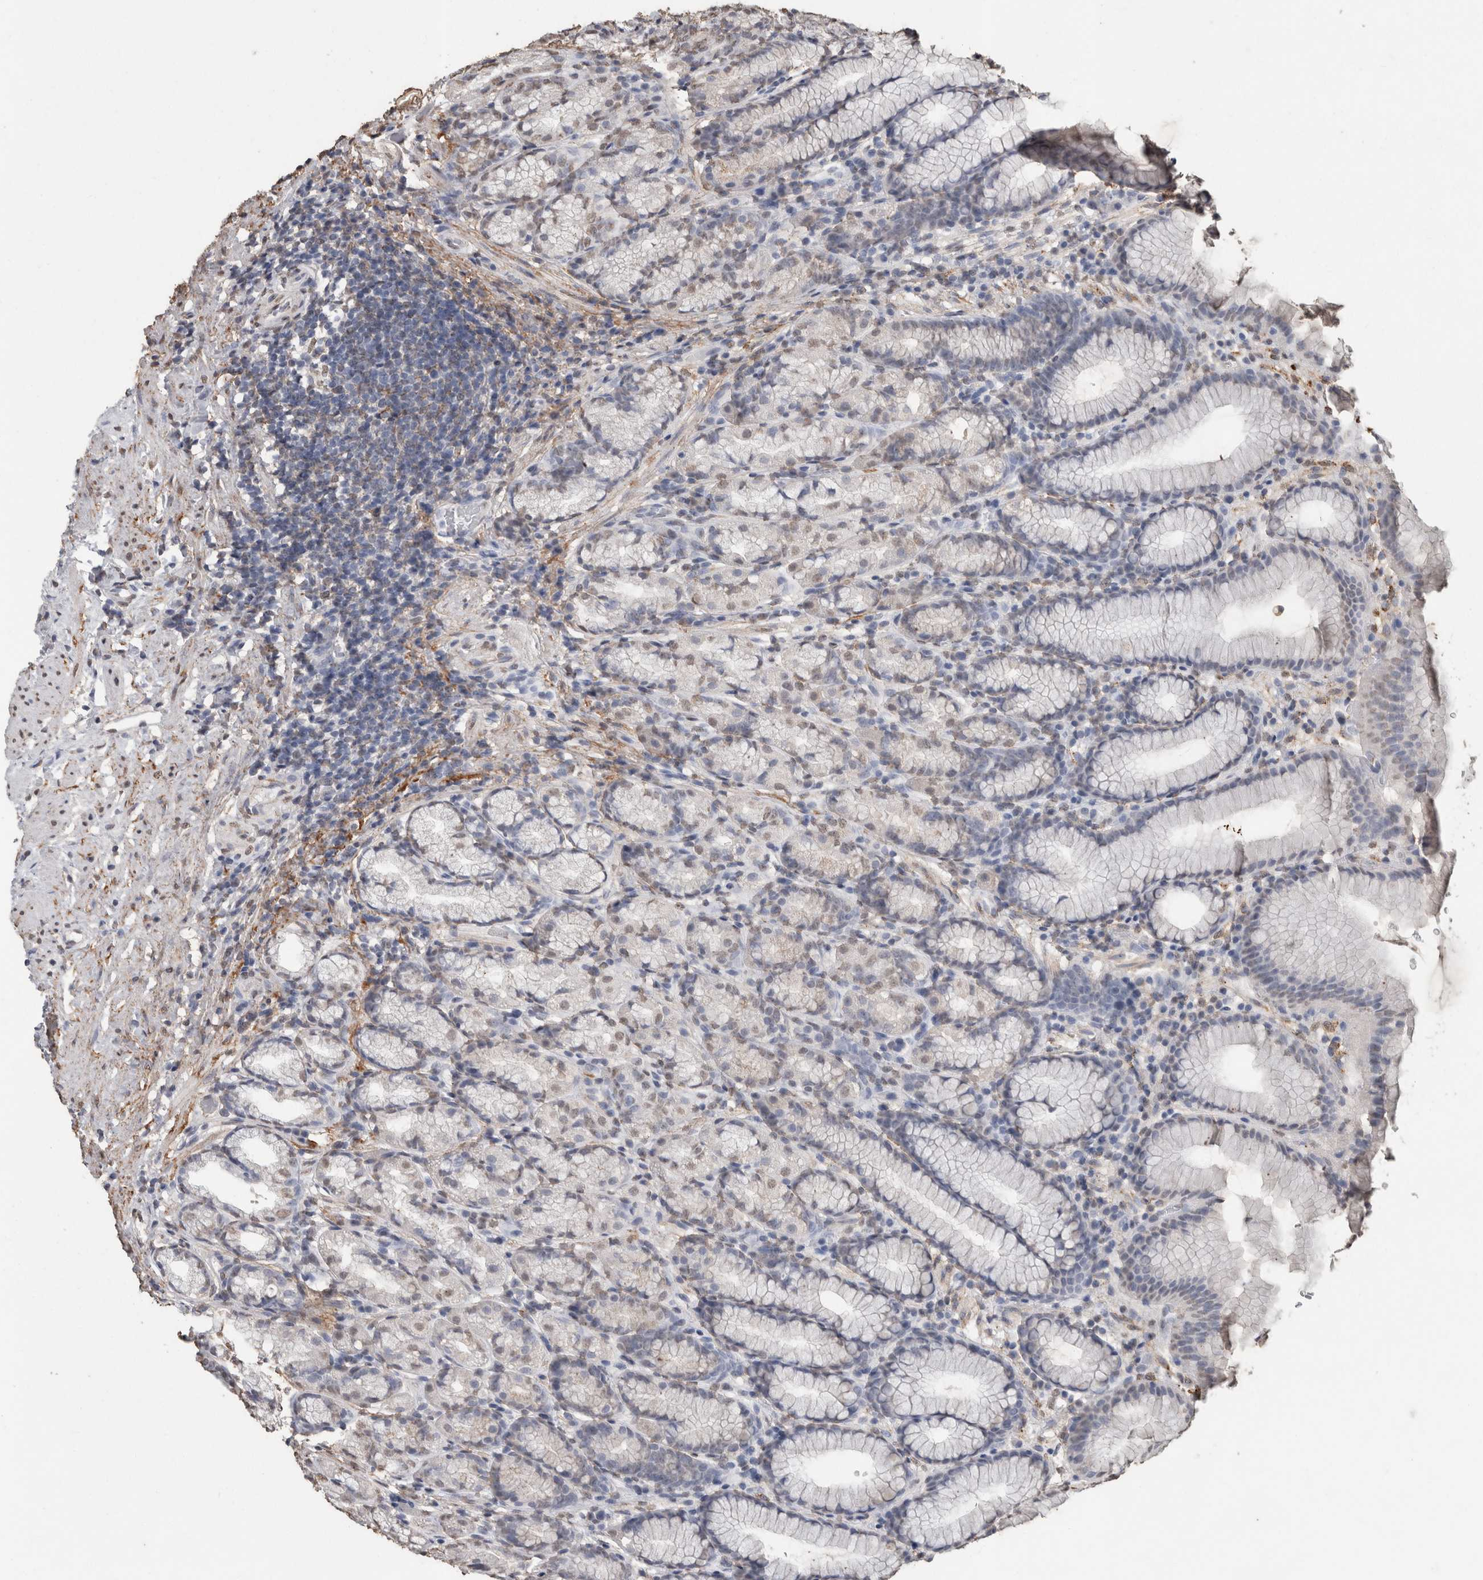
{"staining": {"intensity": "weak", "quantity": "25%-75%", "location": "nuclear"}, "tissue": "stomach", "cell_type": "Glandular cells", "image_type": "normal", "snomed": [{"axis": "morphology", "description": "Normal tissue, NOS"}, {"axis": "topography", "description": "Stomach"}], "caption": "A brown stain highlights weak nuclear expression of a protein in glandular cells of normal stomach.", "gene": "LTBP1", "patient": {"sex": "male", "age": 42}}